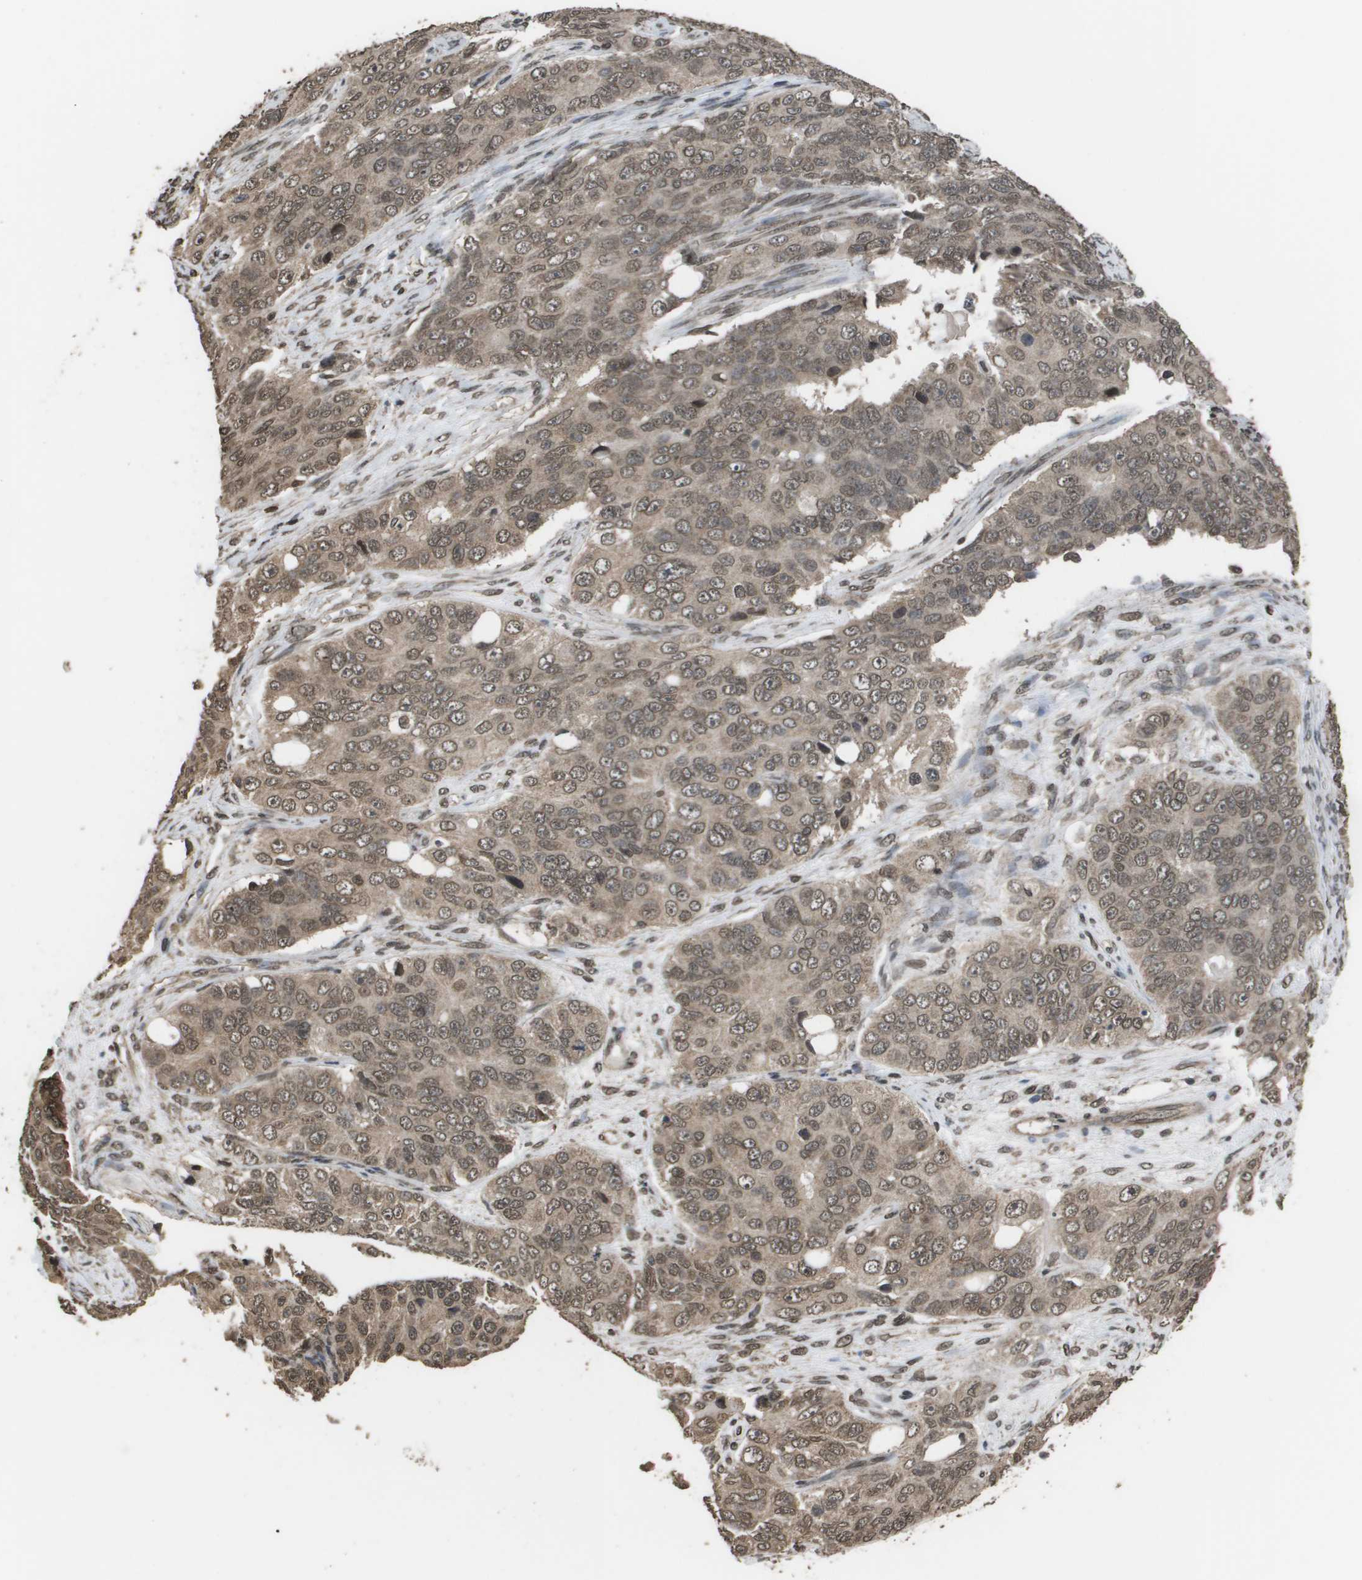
{"staining": {"intensity": "weak", "quantity": ">75%", "location": "cytoplasmic/membranous,nuclear"}, "tissue": "ovarian cancer", "cell_type": "Tumor cells", "image_type": "cancer", "snomed": [{"axis": "morphology", "description": "Carcinoma, endometroid"}, {"axis": "topography", "description": "Ovary"}], "caption": "Immunohistochemistry (DAB (3,3'-diaminobenzidine)) staining of human ovarian endometroid carcinoma shows weak cytoplasmic/membranous and nuclear protein positivity in approximately >75% of tumor cells.", "gene": "AXIN2", "patient": {"sex": "female", "age": 51}}